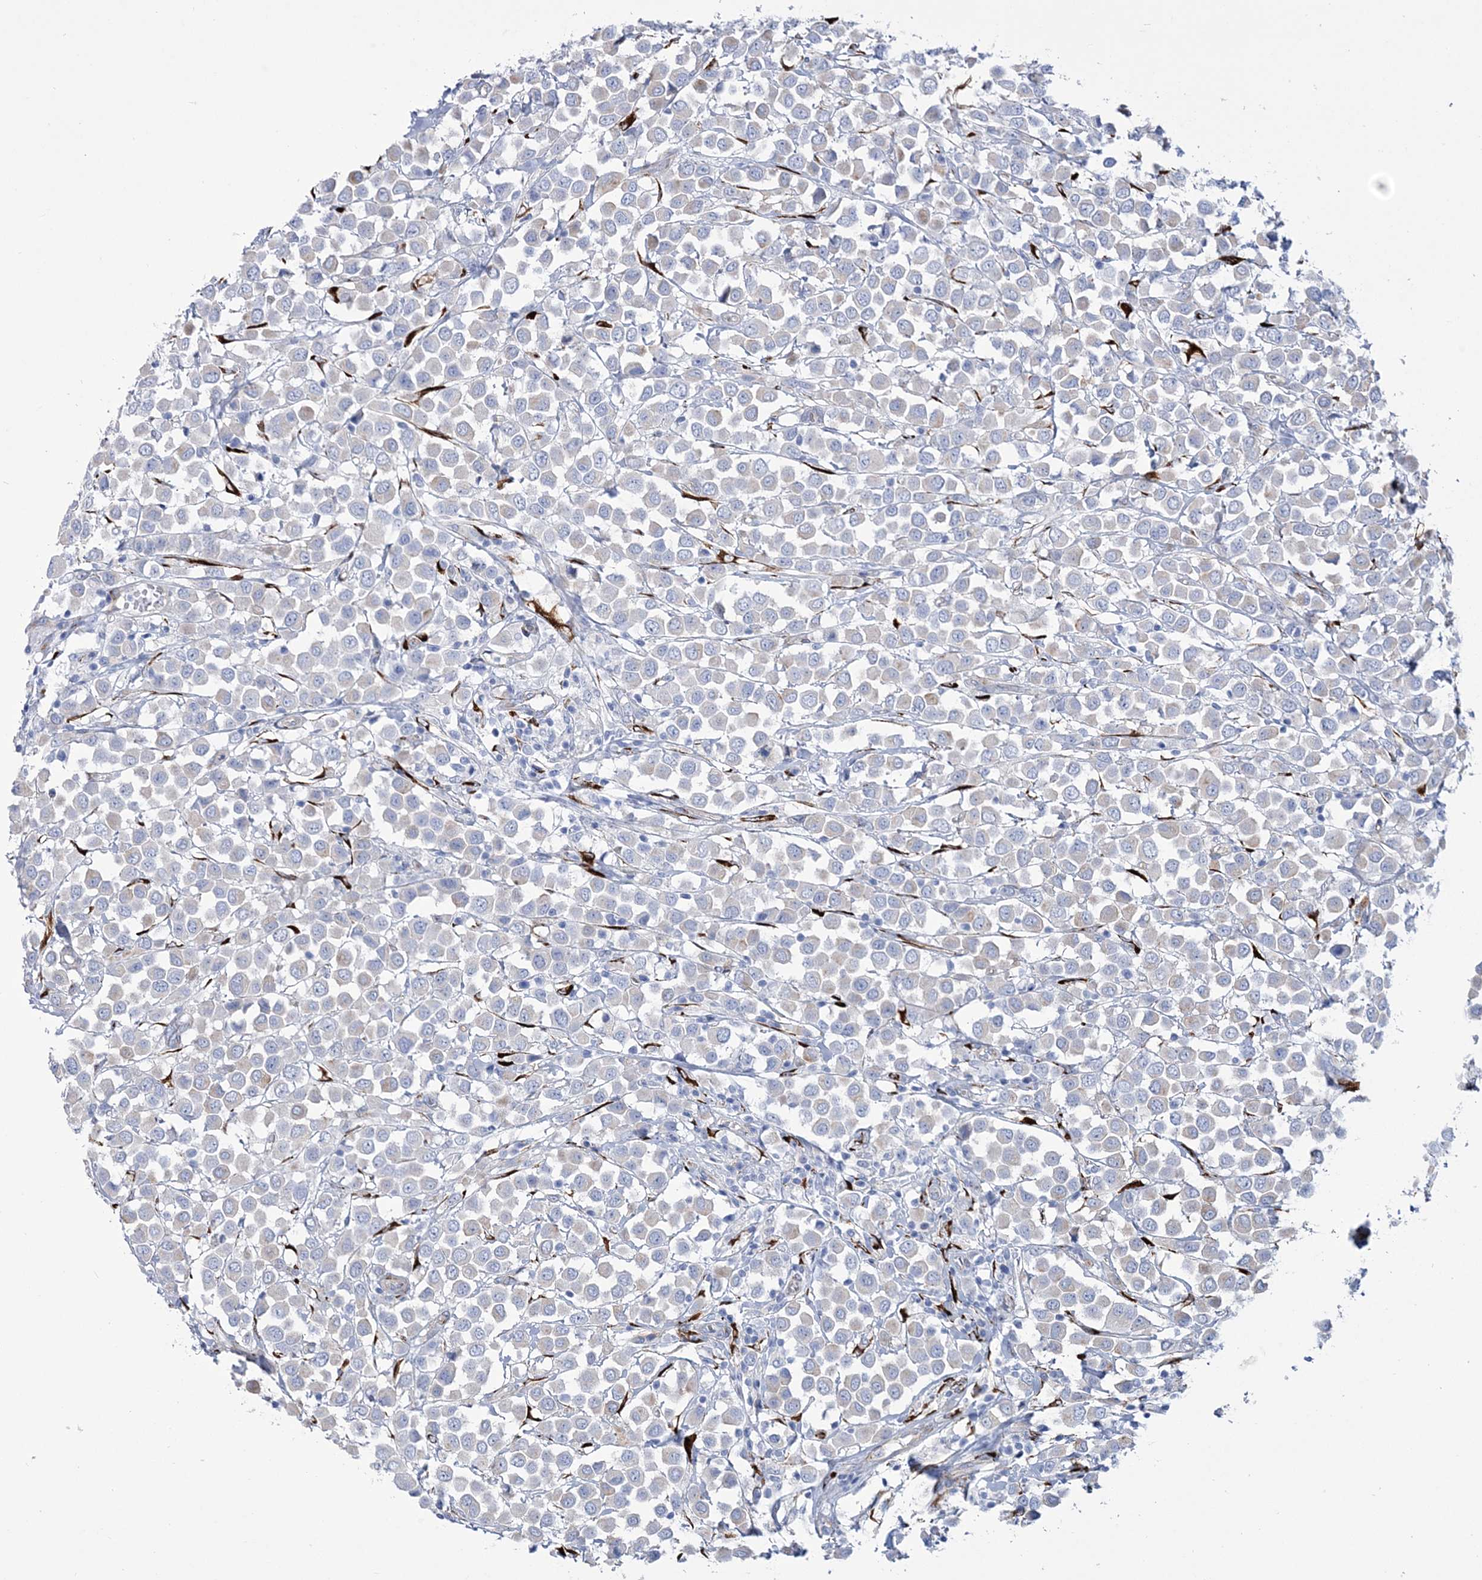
{"staining": {"intensity": "negative", "quantity": "none", "location": "none"}, "tissue": "breast cancer", "cell_type": "Tumor cells", "image_type": "cancer", "snomed": [{"axis": "morphology", "description": "Duct carcinoma"}, {"axis": "topography", "description": "Breast"}], "caption": "A high-resolution image shows immunohistochemistry (IHC) staining of breast cancer (intraductal carcinoma), which shows no significant staining in tumor cells.", "gene": "RAB11FIP5", "patient": {"sex": "female", "age": 61}}